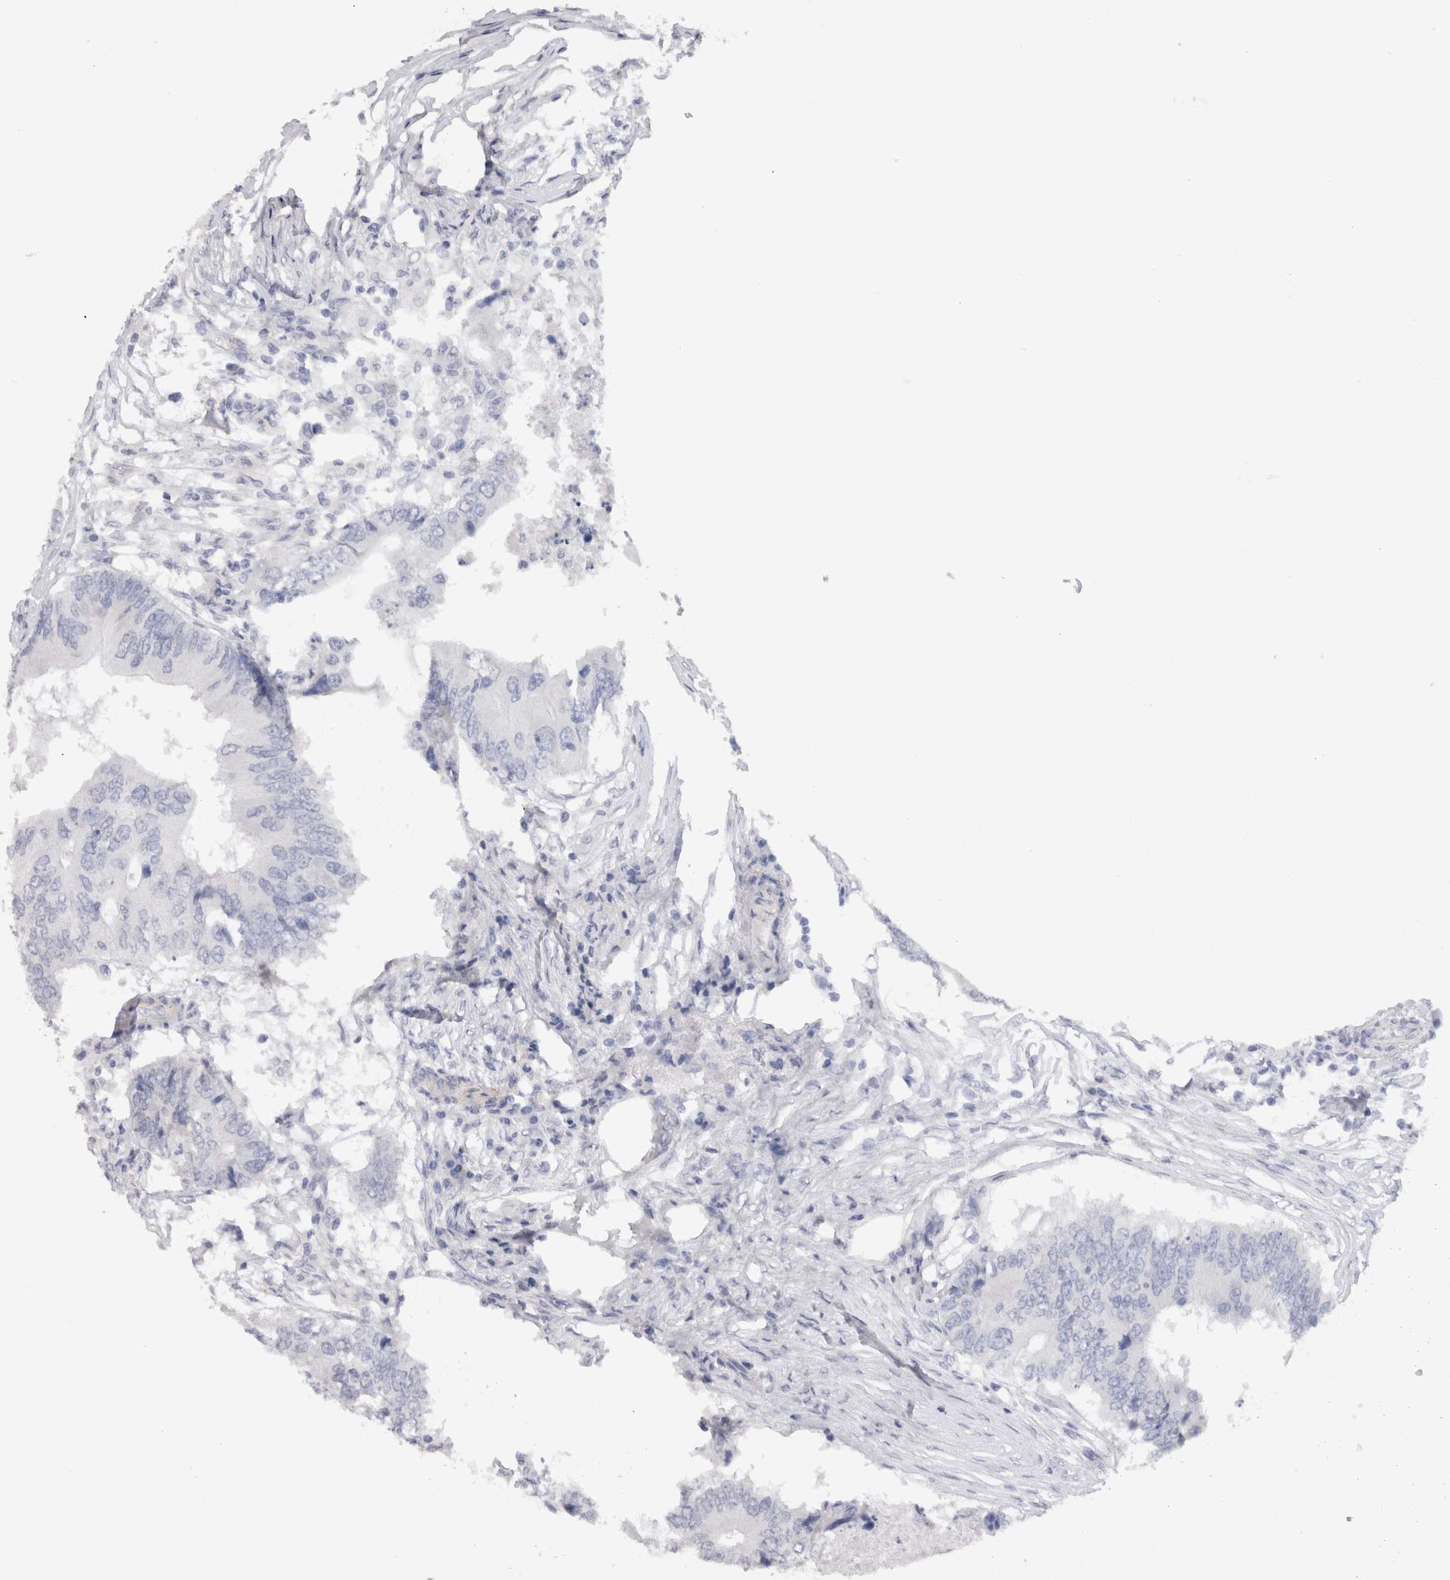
{"staining": {"intensity": "negative", "quantity": "none", "location": "none"}, "tissue": "colorectal cancer", "cell_type": "Tumor cells", "image_type": "cancer", "snomed": [{"axis": "morphology", "description": "Adenocarcinoma, NOS"}, {"axis": "topography", "description": "Colon"}], "caption": "Immunohistochemistry image of colorectal cancer (adenocarcinoma) stained for a protein (brown), which exhibits no expression in tumor cells. The staining is performed using DAB (3,3'-diaminobenzidine) brown chromogen with nuclei counter-stained in using hematoxylin.", "gene": "CDH6", "patient": {"sex": "male", "age": 71}}